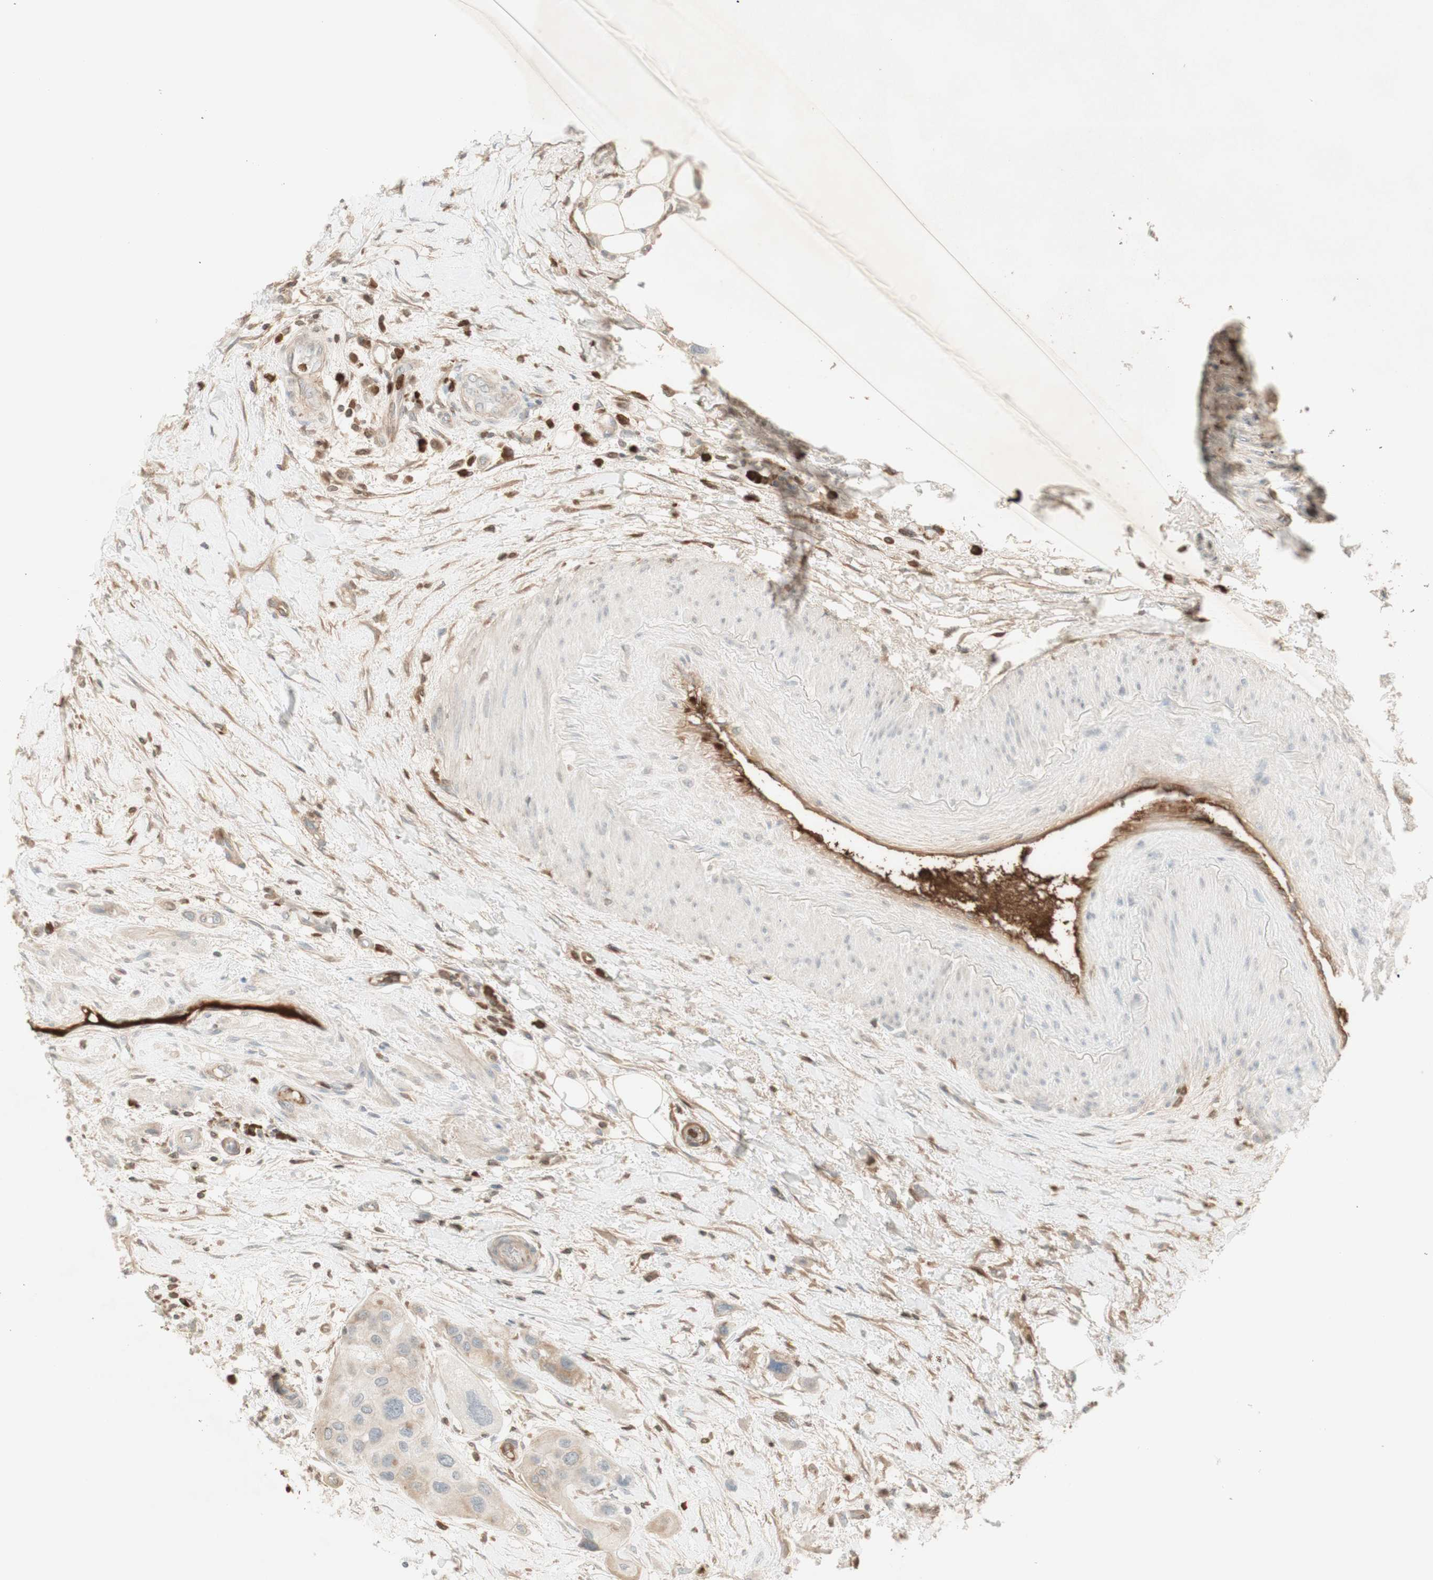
{"staining": {"intensity": "weak", "quantity": "25%-75%", "location": "cytoplasmic/membranous"}, "tissue": "urothelial cancer", "cell_type": "Tumor cells", "image_type": "cancer", "snomed": [{"axis": "morphology", "description": "Urothelial carcinoma, High grade"}, {"axis": "topography", "description": "Urinary bladder"}], "caption": "This photomicrograph shows immunohistochemistry staining of high-grade urothelial carcinoma, with low weak cytoplasmic/membranous expression in approximately 25%-75% of tumor cells.", "gene": "NID1", "patient": {"sex": "female", "age": 56}}